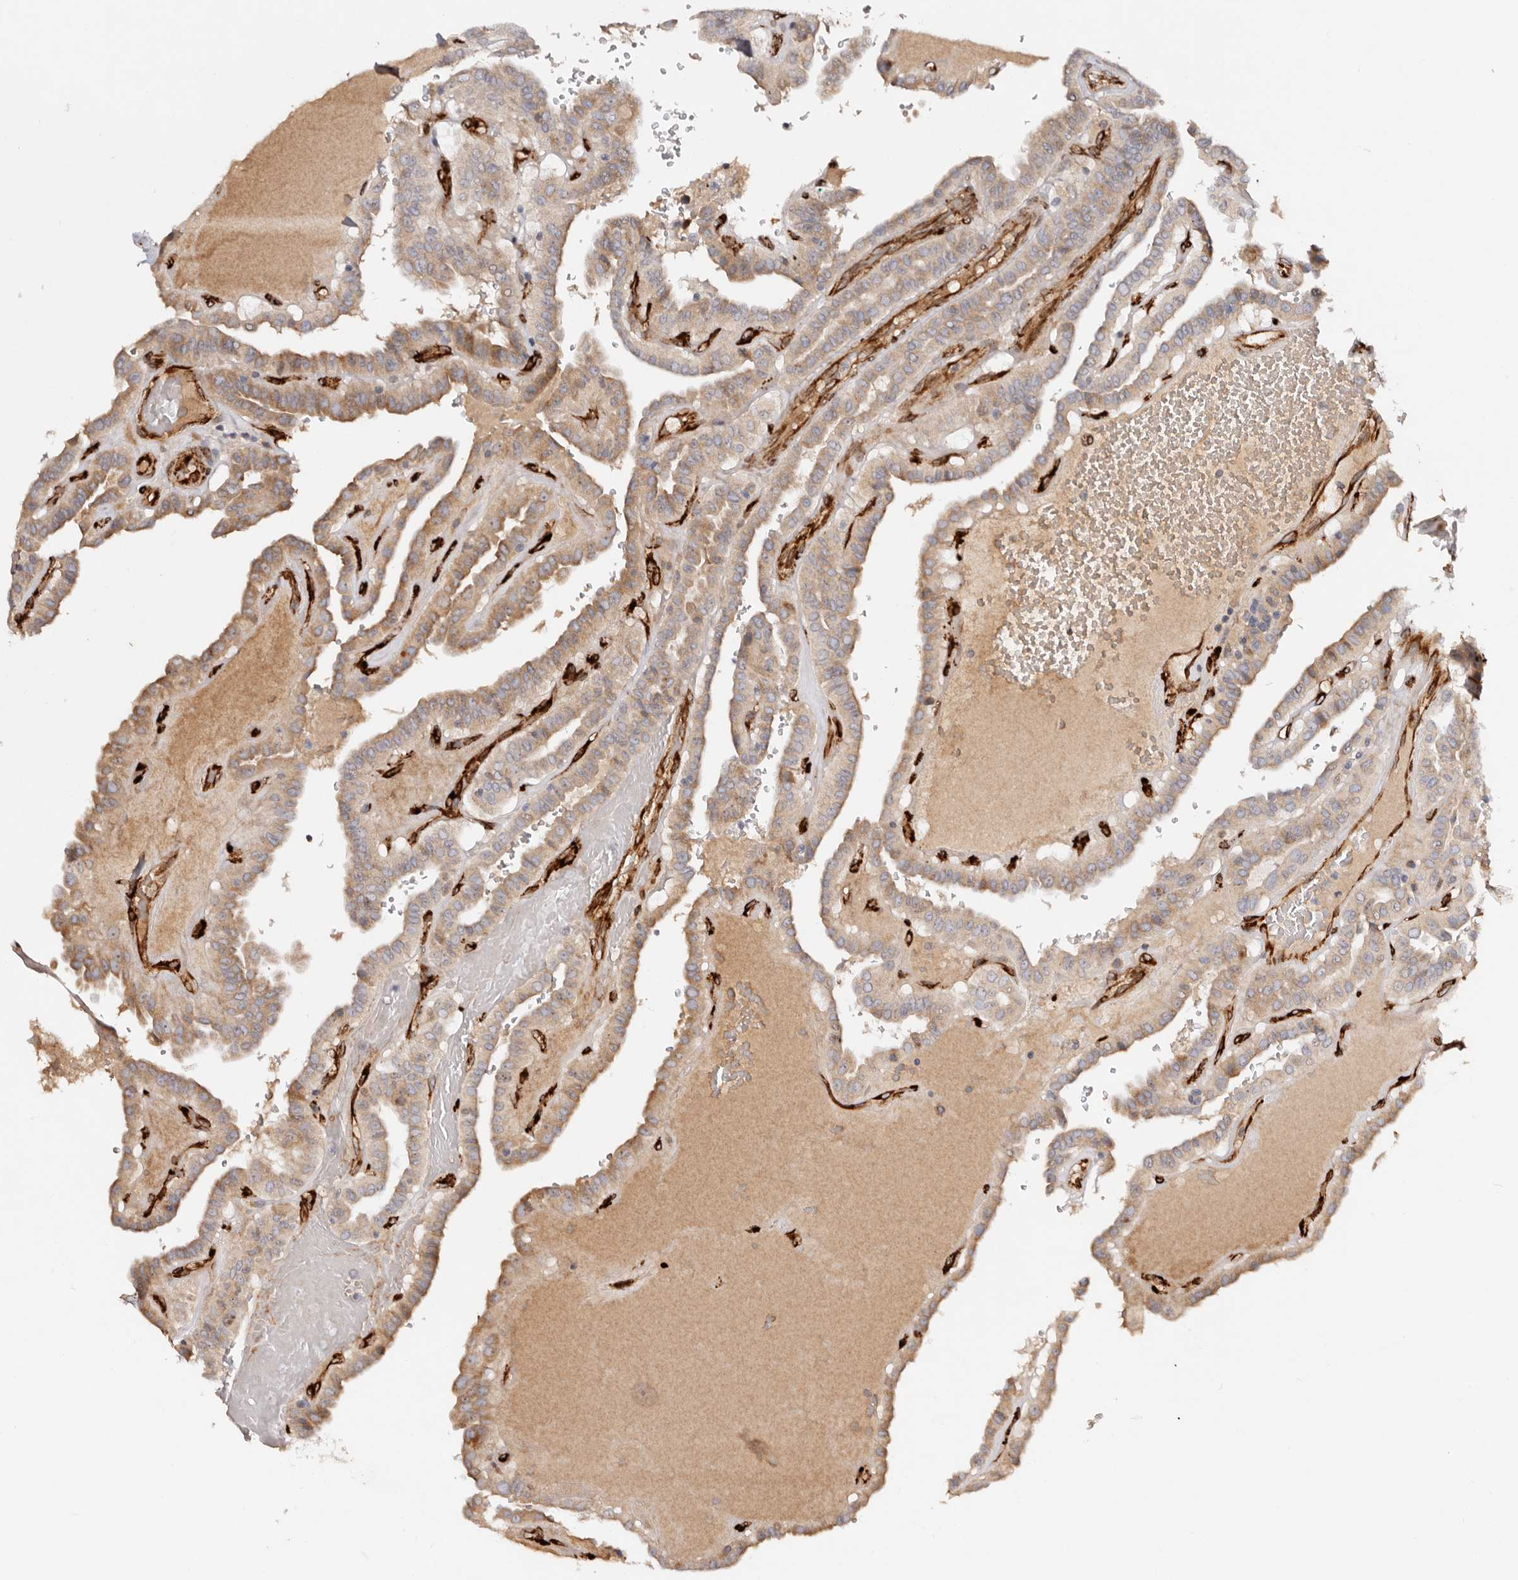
{"staining": {"intensity": "moderate", "quantity": ">75%", "location": "cytoplasmic/membranous"}, "tissue": "thyroid cancer", "cell_type": "Tumor cells", "image_type": "cancer", "snomed": [{"axis": "morphology", "description": "Papillary adenocarcinoma, NOS"}, {"axis": "topography", "description": "Thyroid gland"}], "caption": "The immunohistochemical stain highlights moderate cytoplasmic/membranous expression in tumor cells of thyroid cancer (papillary adenocarcinoma) tissue.", "gene": "SERPINH1", "patient": {"sex": "male", "age": 77}}